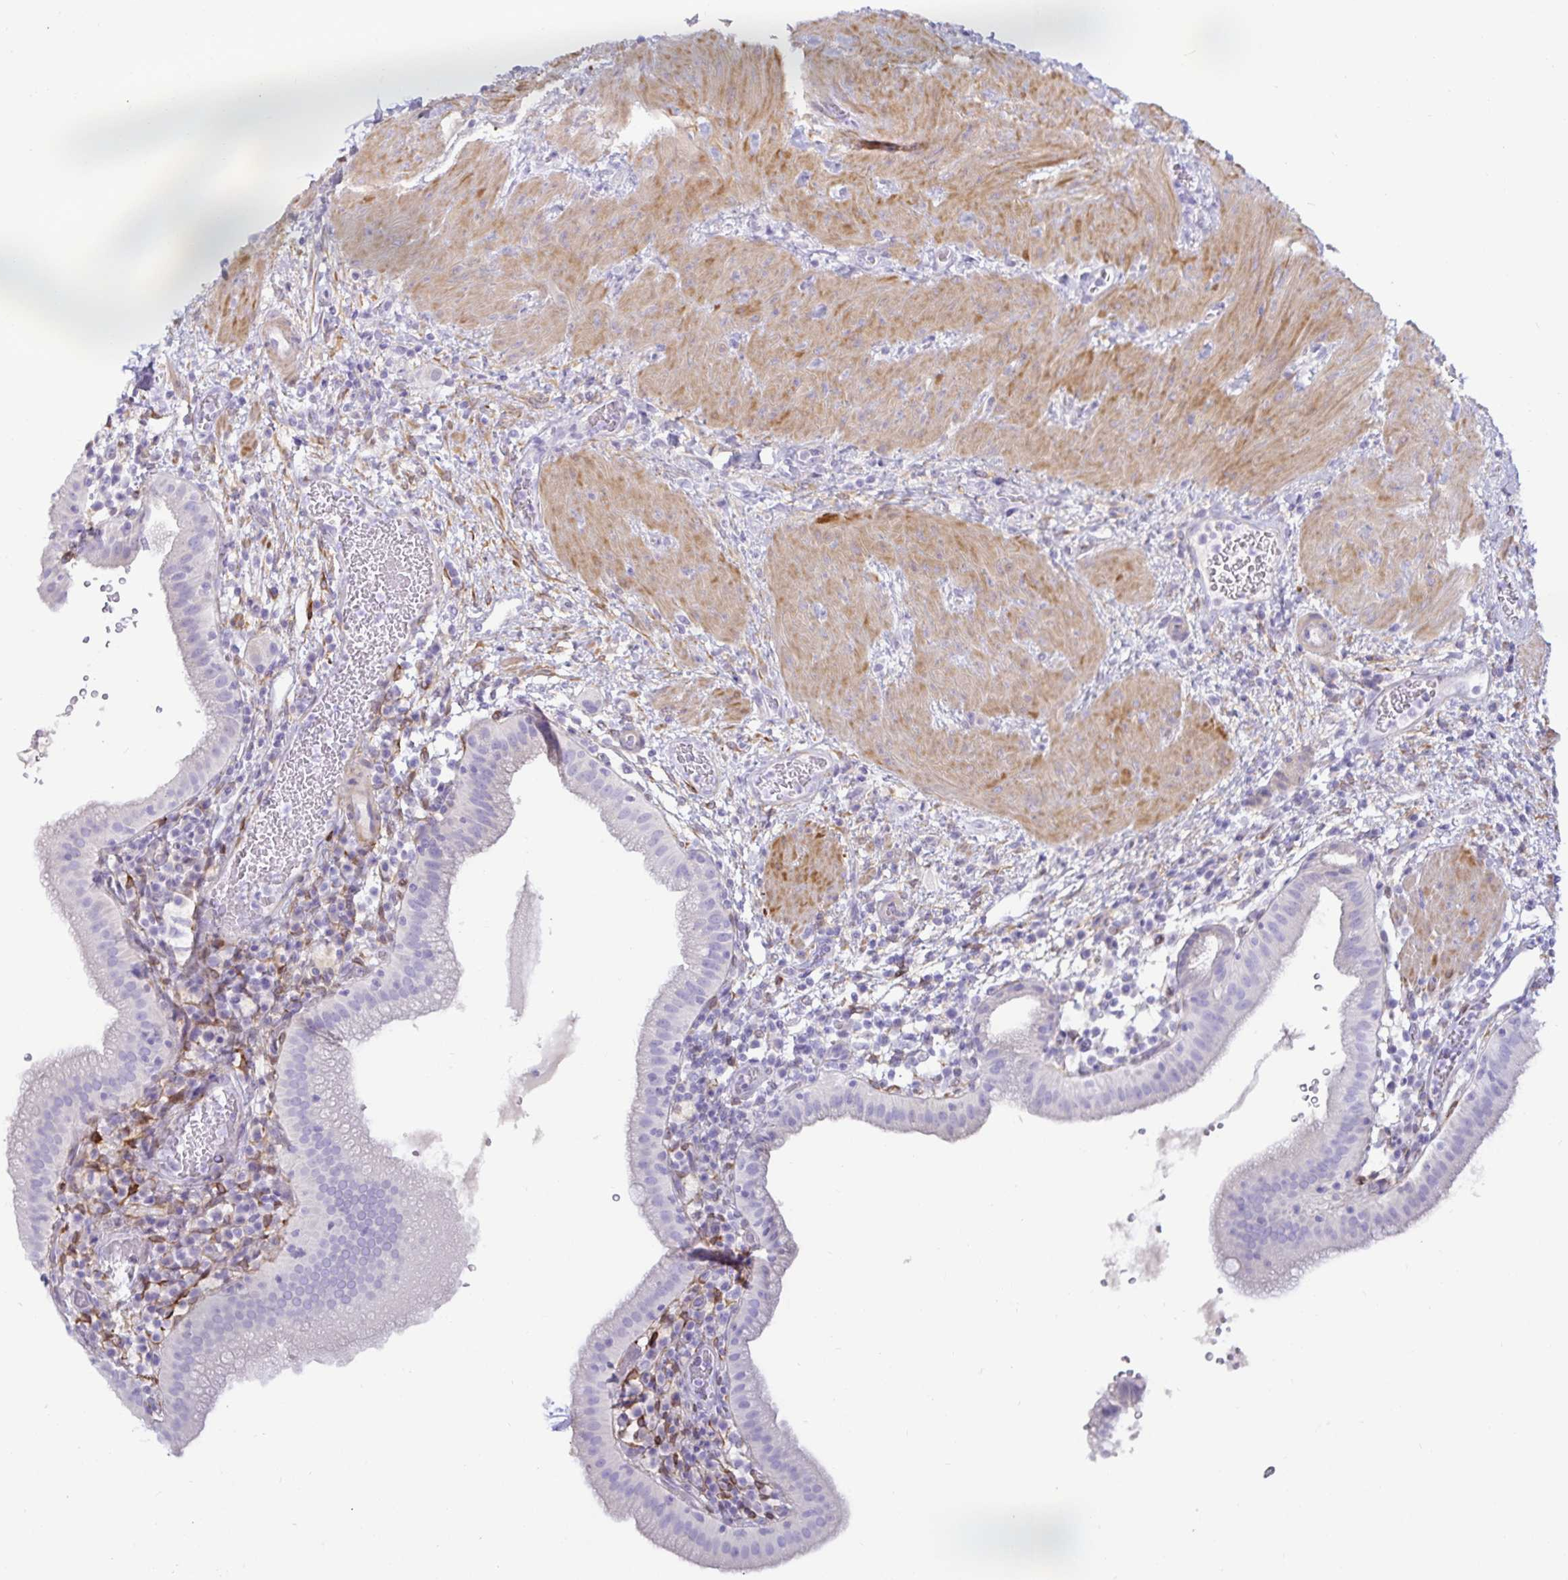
{"staining": {"intensity": "negative", "quantity": "none", "location": "none"}, "tissue": "gallbladder", "cell_type": "Glandular cells", "image_type": "normal", "snomed": [{"axis": "morphology", "description": "Normal tissue, NOS"}, {"axis": "topography", "description": "Gallbladder"}], "caption": "DAB immunohistochemical staining of normal human gallbladder shows no significant positivity in glandular cells. Nuclei are stained in blue.", "gene": "SPAG4", "patient": {"sex": "male", "age": 26}}